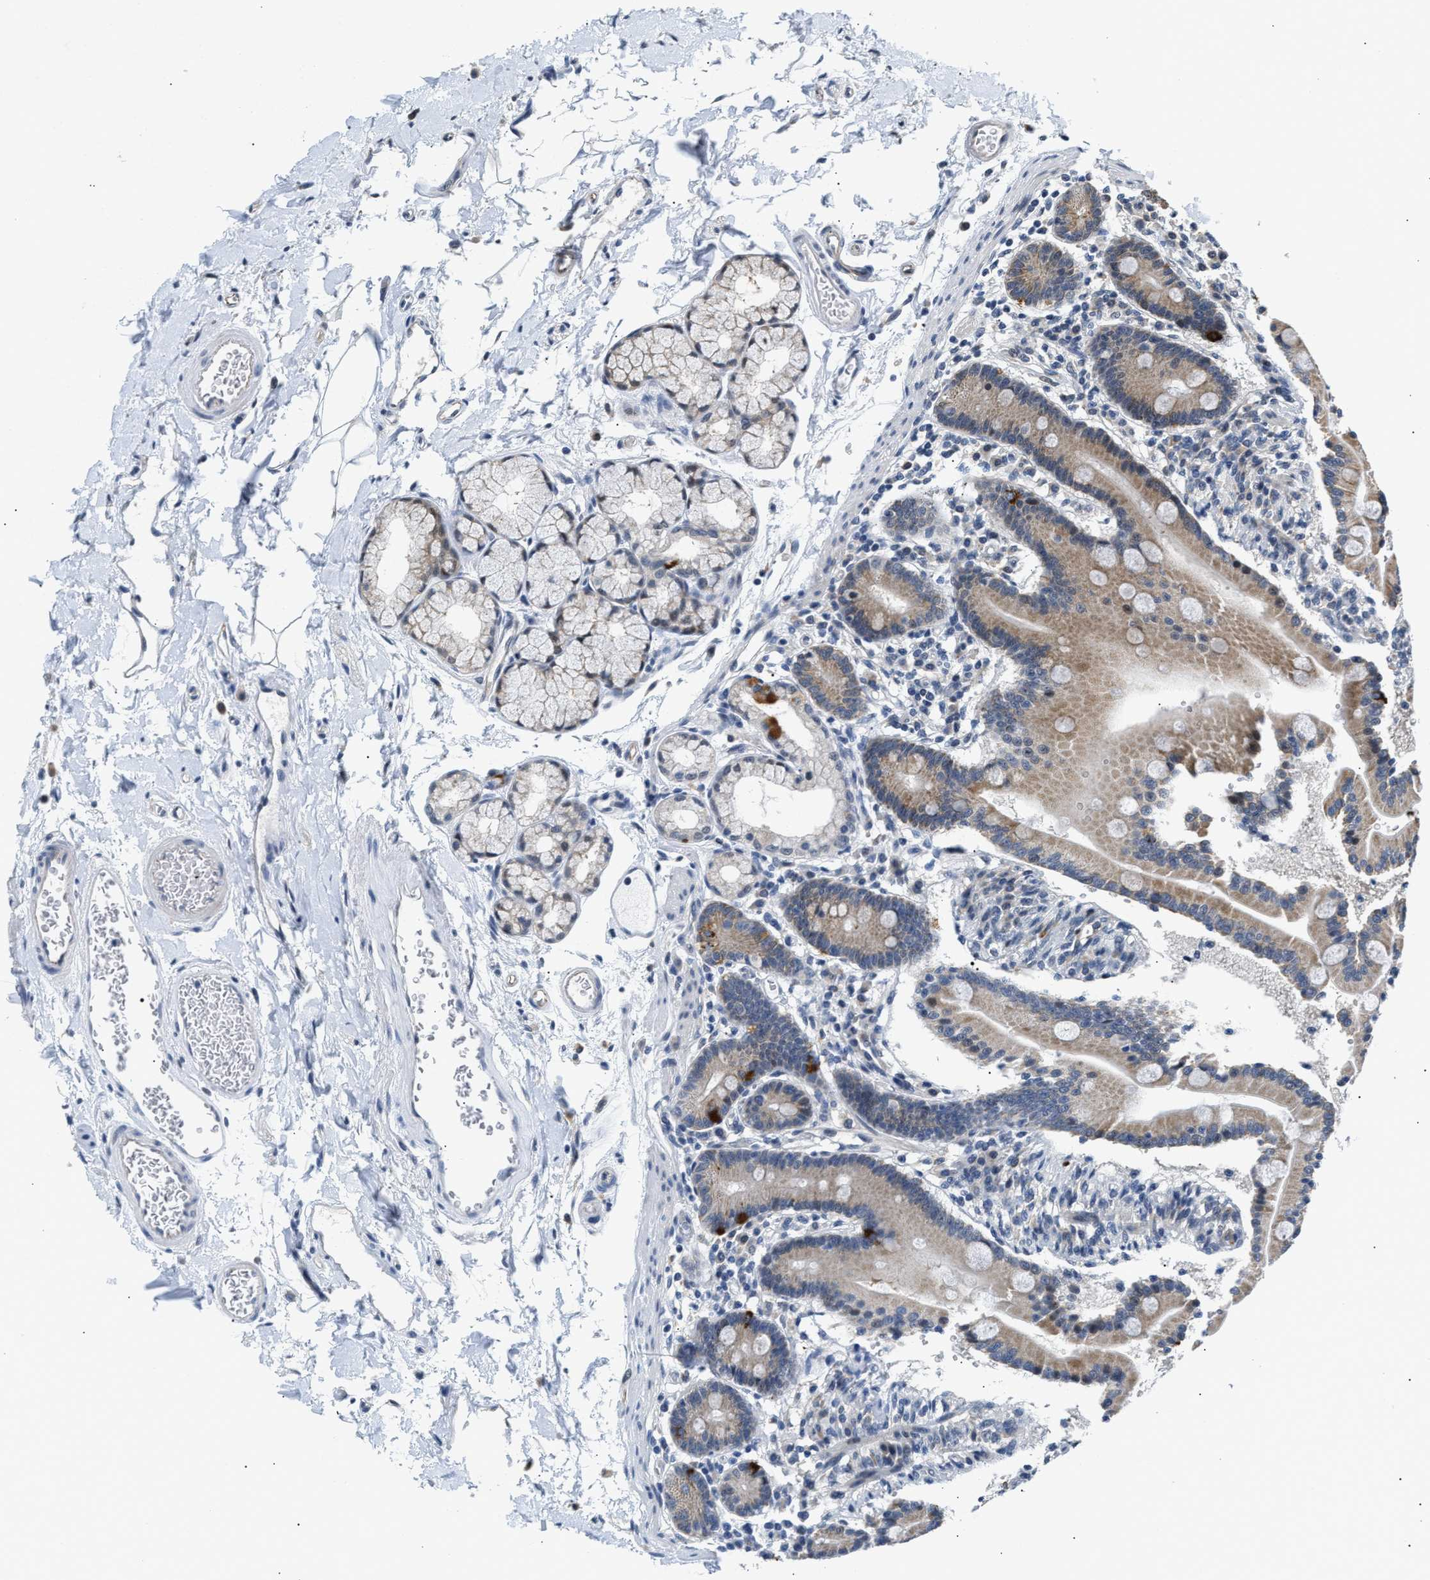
{"staining": {"intensity": "moderate", "quantity": ">75%", "location": "cytoplasmic/membranous"}, "tissue": "duodenum", "cell_type": "Glandular cells", "image_type": "normal", "snomed": [{"axis": "morphology", "description": "Normal tissue, NOS"}, {"axis": "topography", "description": "Duodenum"}], "caption": "IHC micrograph of benign duodenum: duodenum stained using immunohistochemistry reveals medium levels of moderate protein expression localized specifically in the cytoplasmic/membranous of glandular cells, appearing as a cytoplasmic/membranous brown color.", "gene": "PPM1H", "patient": {"sex": "male", "age": 54}}